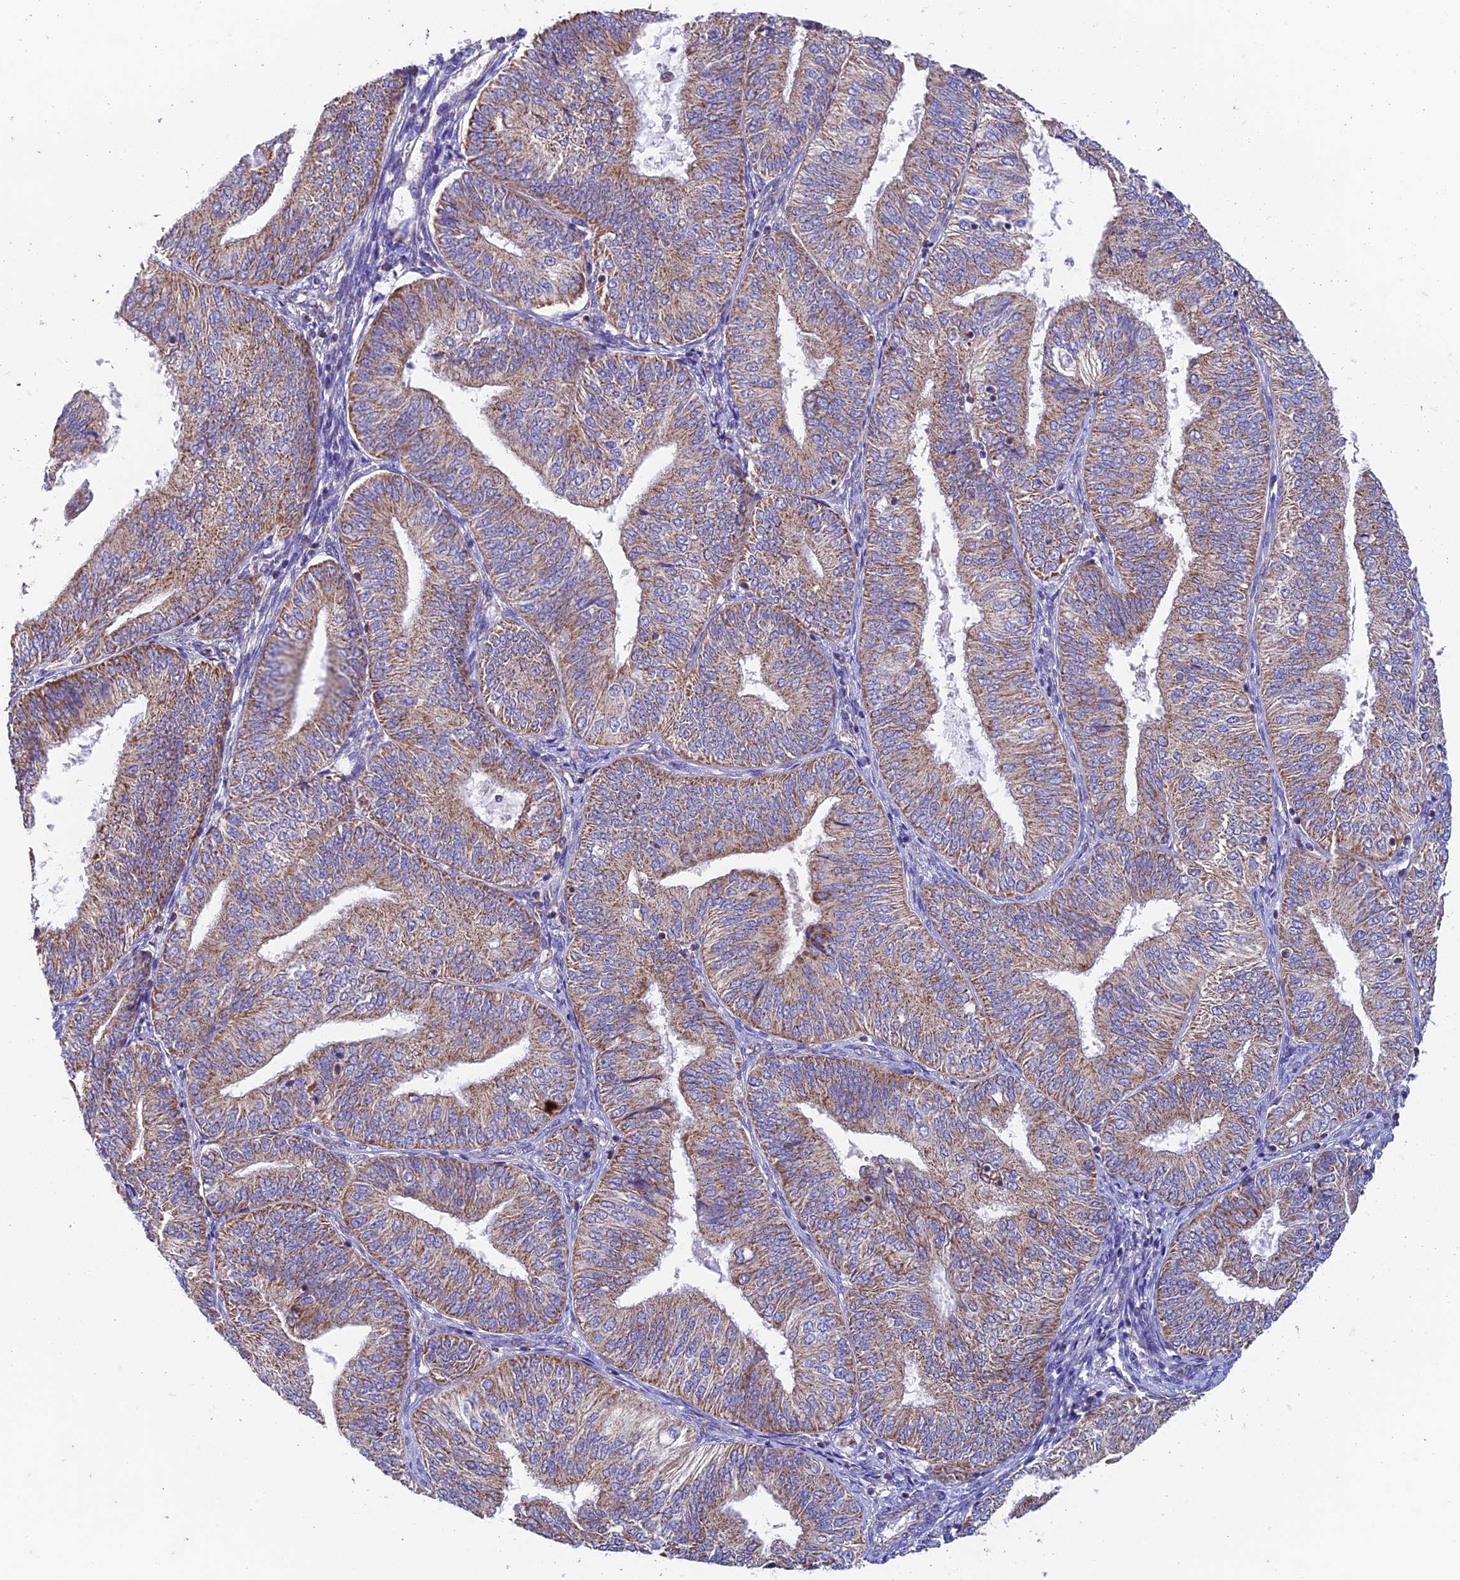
{"staining": {"intensity": "moderate", "quantity": ">75%", "location": "cytoplasmic/membranous"}, "tissue": "endometrial cancer", "cell_type": "Tumor cells", "image_type": "cancer", "snomed": [{"axis": "morphology", "description": "Adenocarcinoma, NOS"}, {"axis": "topography", "description": "Endometrium"}], "caption": "An immunohistochemistry (IHC) image of neoplastic tissue is shown. Protein staining in brown shows moderate cytoplasmic/membranous positivity in endometrial cancer (adenocarcinoma) within tumor cells. (DAB IHC, brown staining for protein, blue staining for nuclei).", "gene": "ZNF181", "patient": {"sex": "female", "age": 58}}